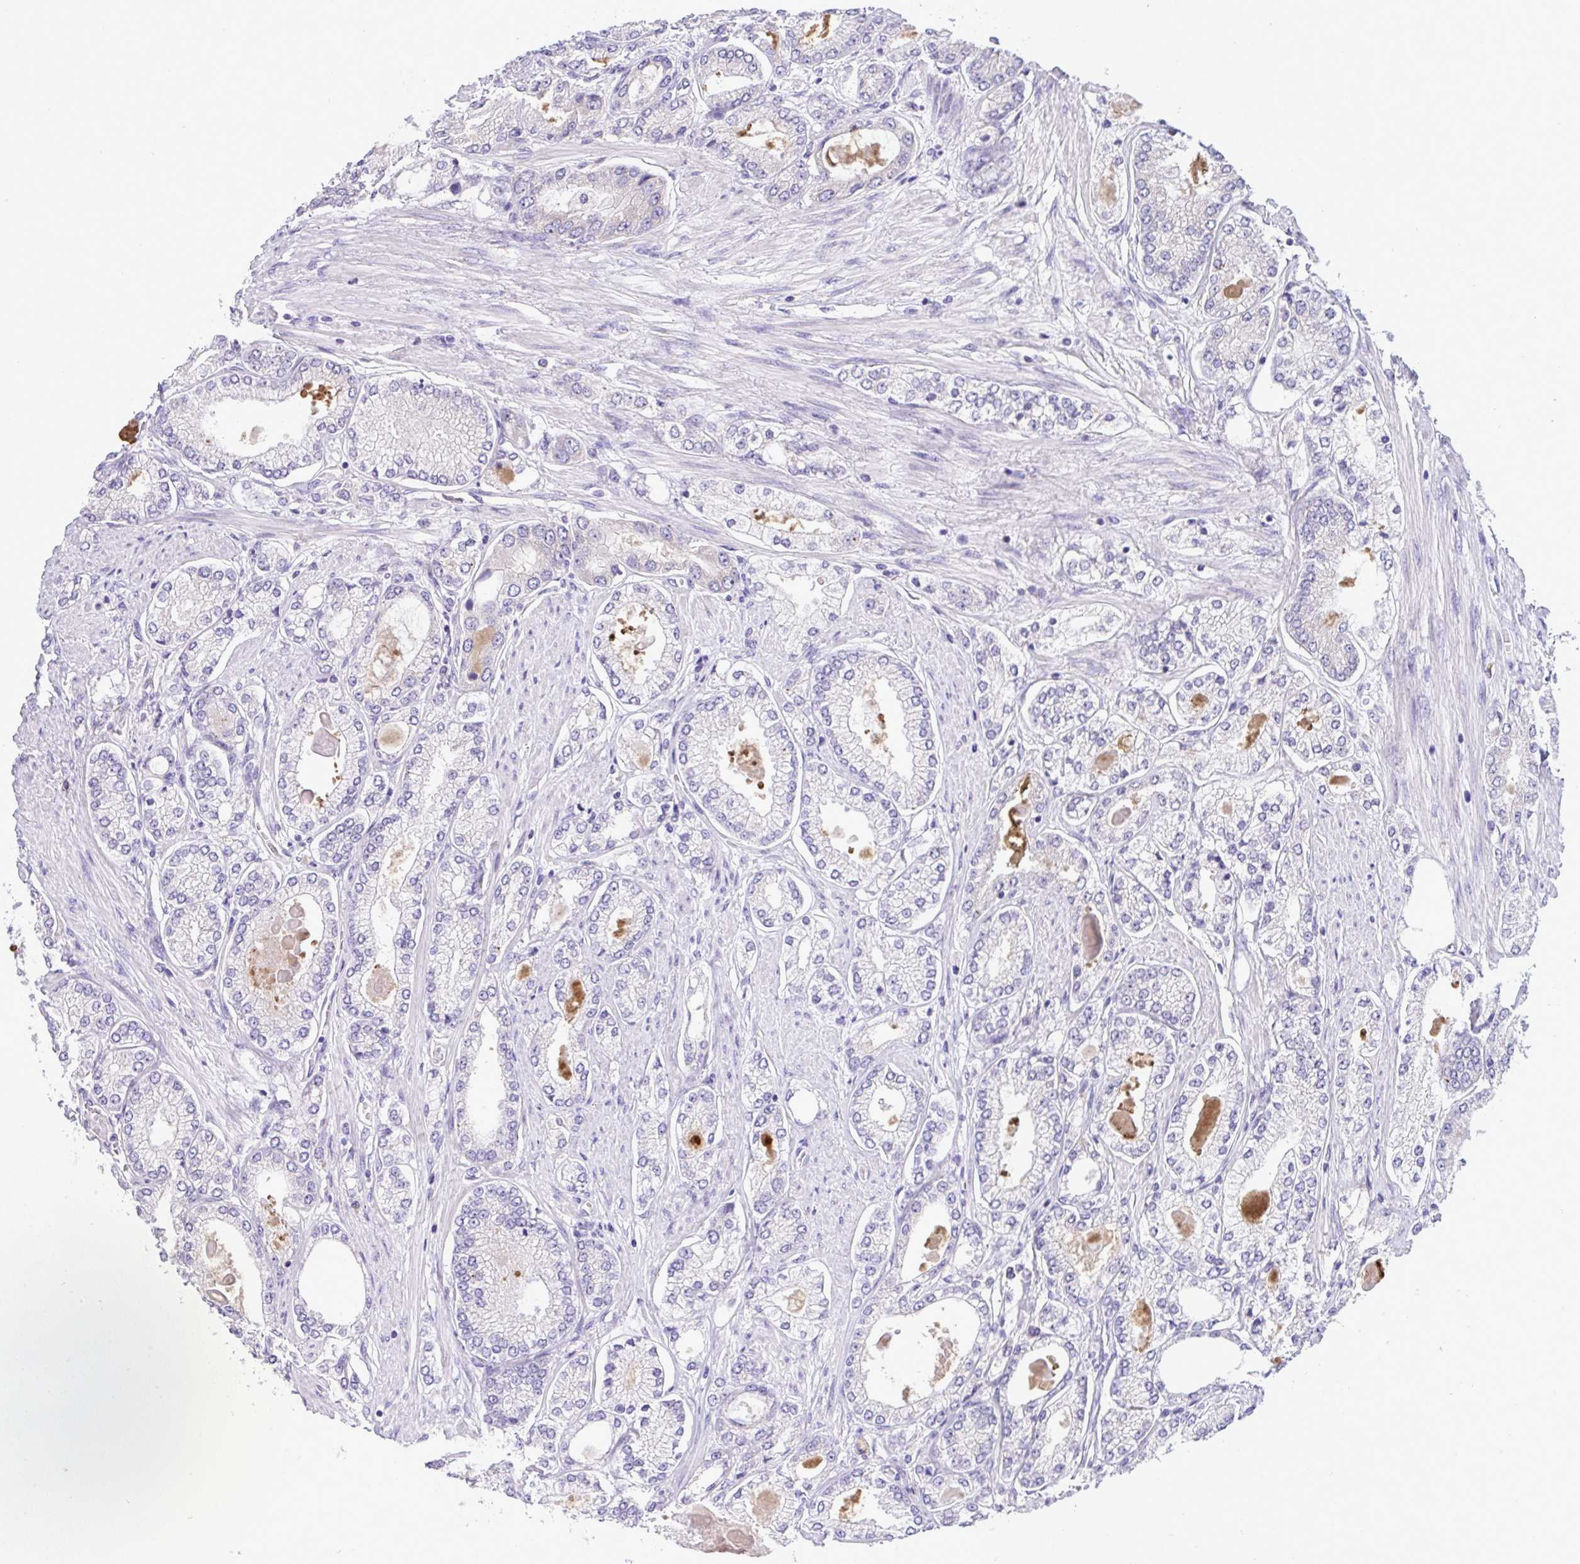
{"staining": {"intensity": "negative", "quantity": "none", "location": "none"}, "tissue": "prostate cancer", "cell_type": "Tumor cells", "image_type": "cancer", "snomed": [{"axis": "morphology", "description": "Adenocarcinoma, High grade"}, {"axis": "topography", "description": "Prostate"}], "caption": "IHC histopathology image of human prostate cancer stained for a protein (brown), which shows no staining in tumor cells.", "gene": "ST8SIA2", "patient": {"sex": "male", "age": 68}}